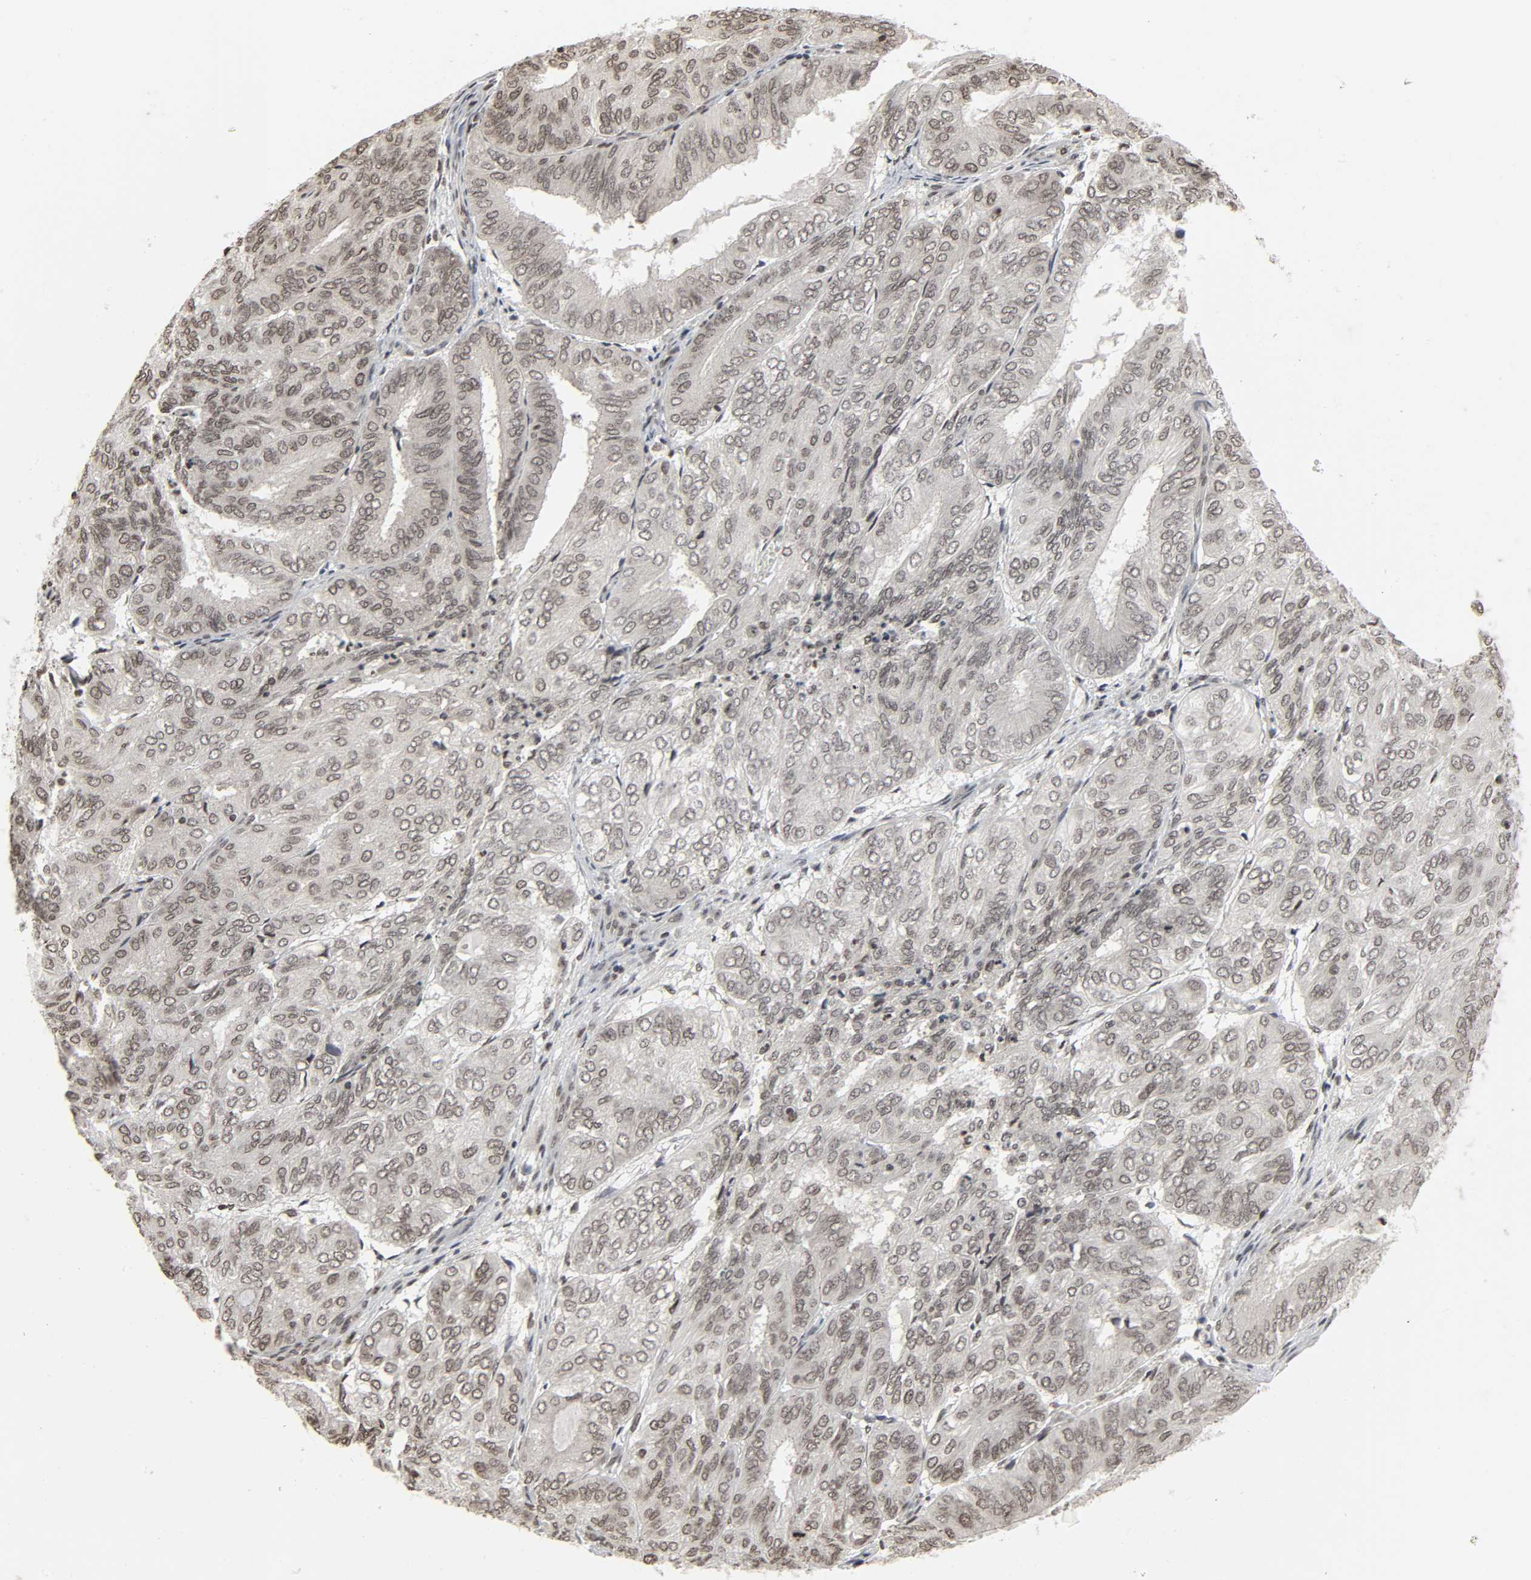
{"staining": {"intensity": "moderate", "quantity": ">75%", "location": "nuclear"}, "tissue": "endometrial cancer", "cell_type": "Tumor cells", "image_type": "cancer", "snomed": [{"axis": "morphology", "description": "Adenocarcinoma, NOS"}, {"axis": "topography", "description": "Uterus"}], "caption": "Endometrial cancer (adenocarcinoma) stained with a brown dye reveals moderate nuclear positive positivity in approximately >75% of tumor cells.", "gene": "ELAVL1", "patient": {"sex": "female", "age": 60}}